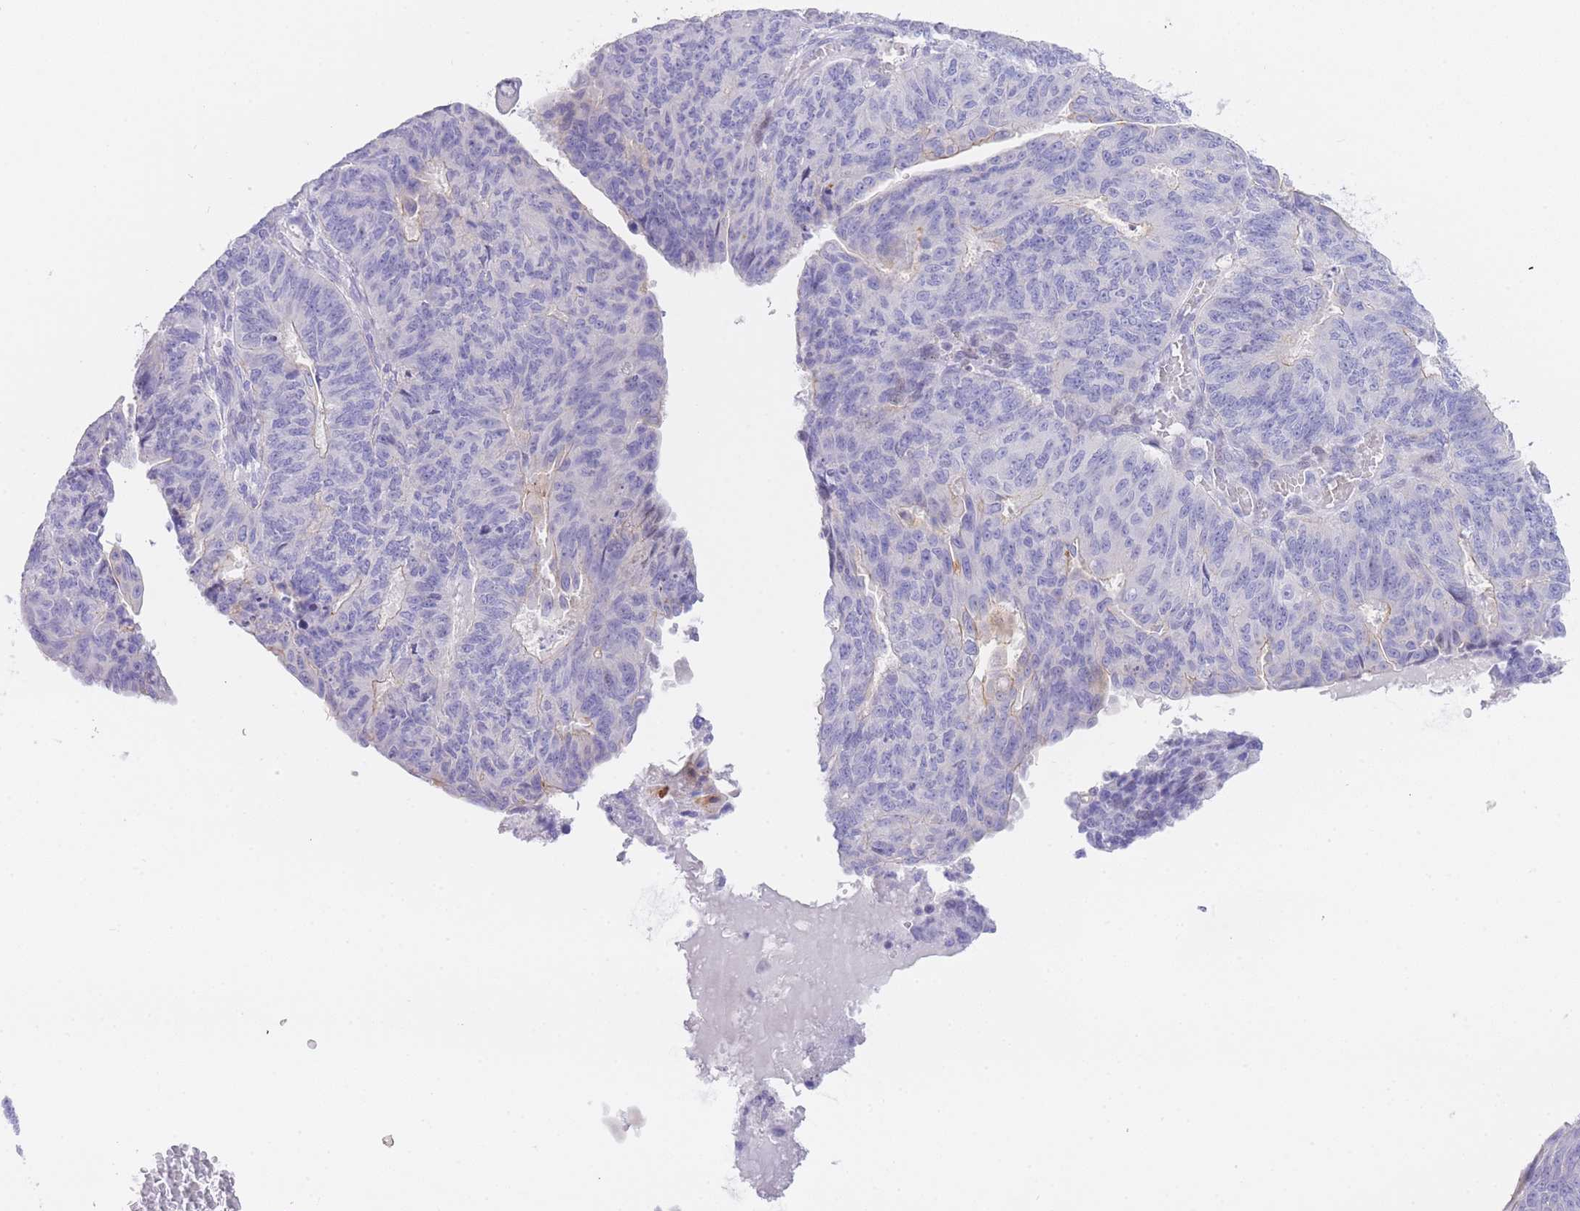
{"staining": {"intensity": "negative", "quantity": "none", "location": "none"}, "tissue": "endometrial cancer", "cell_type": "Tumor cells", "image_type": "cancer", "snomed": [{"axis": "morphology", "description": "Adenocarcinoma, NOS"}, {"axis": "topography", "description": "Endometrium"}], "caption": "The histopathology image reveals no staining of tumor cells in adenocarcinoma (endometrial).", "gene": "TIFAB", "patient": {"sex": "female", "age": 32}}